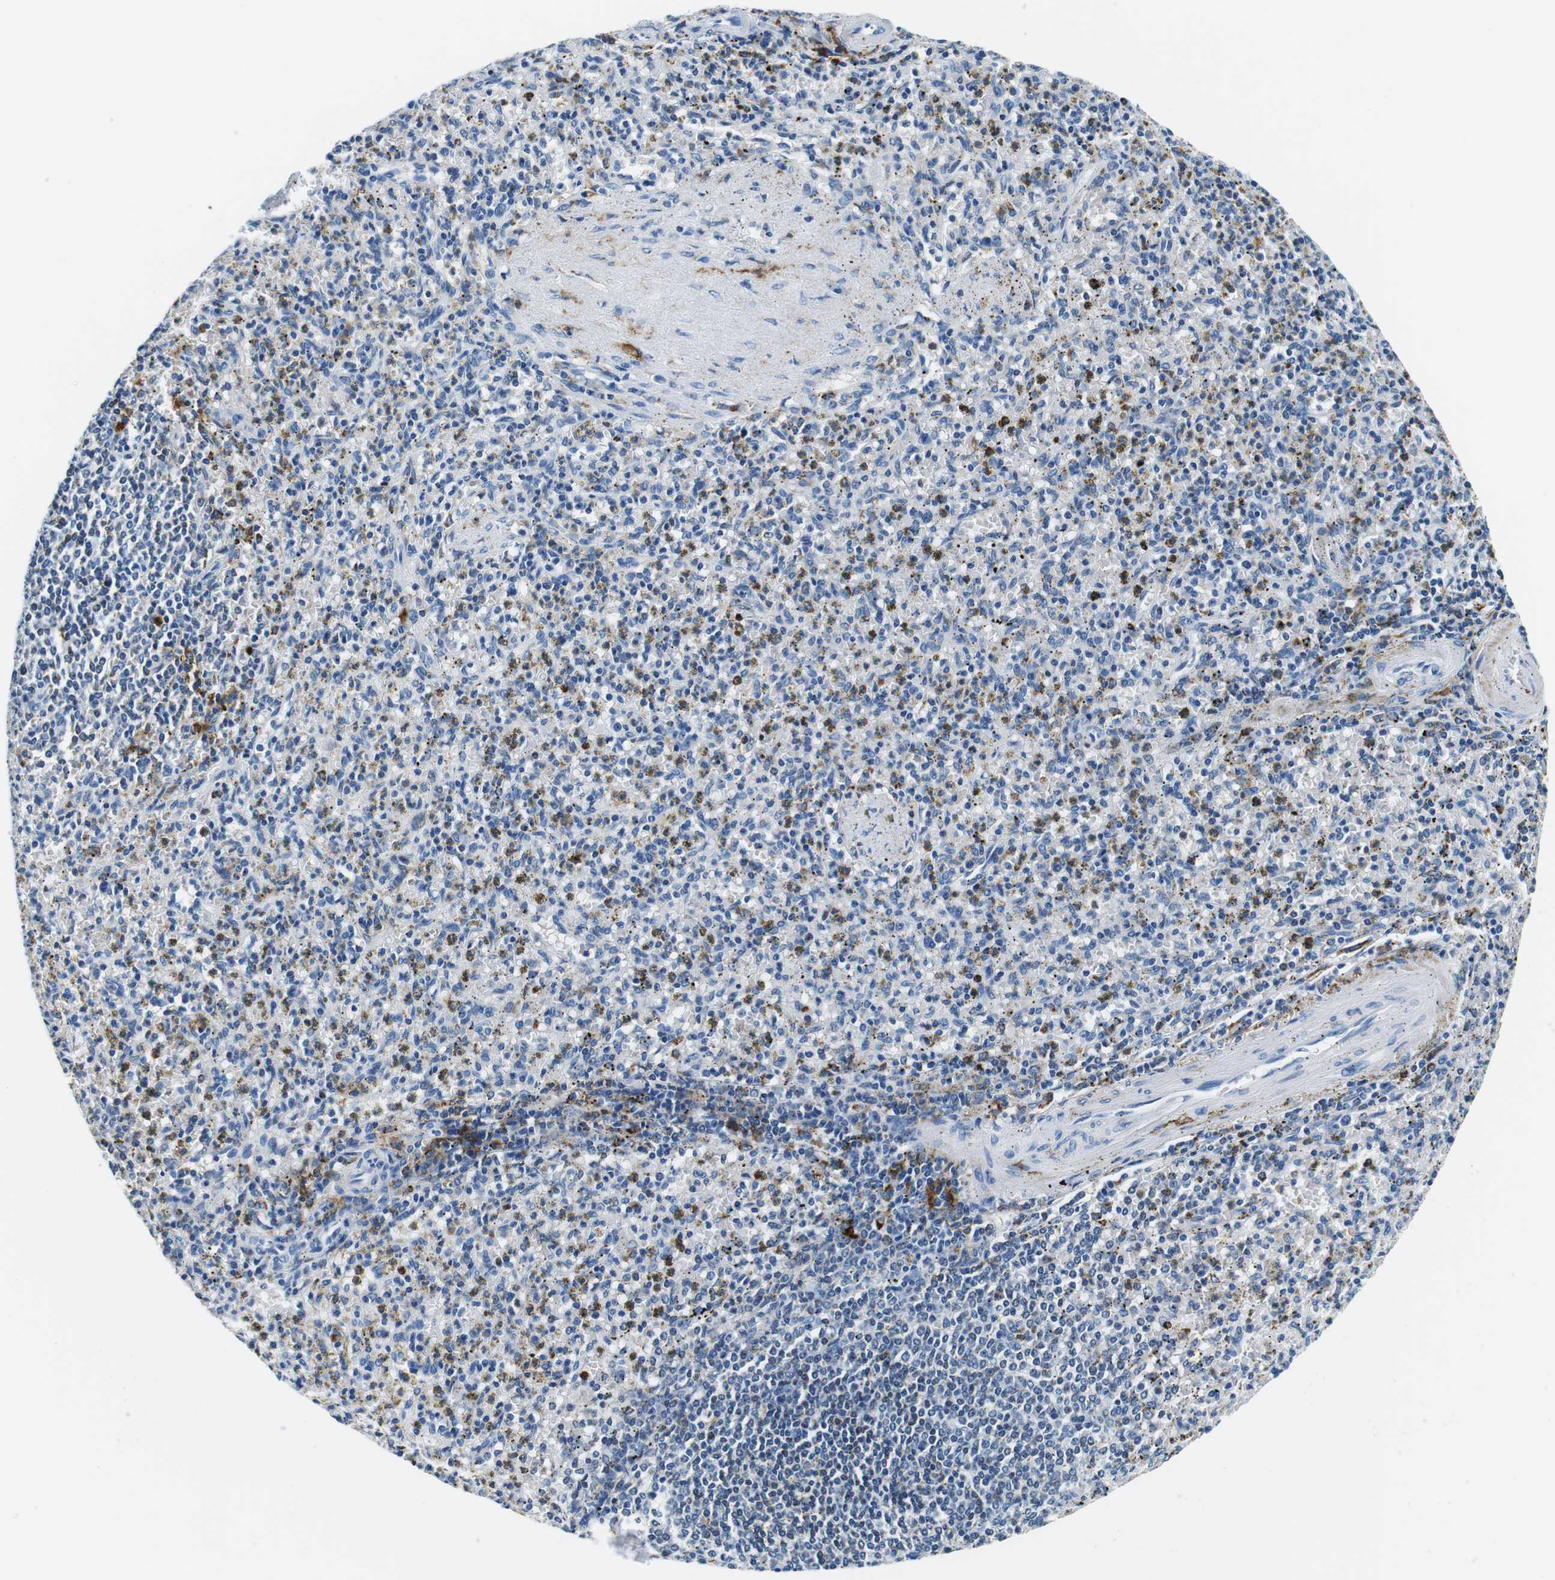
{"staining": {"intensity": "weak", "quantity": "25%-75%", "location": "cytoplasmic/membranous"}, "tissue": "spleen", "cell_type": "Cells in red pulp", "image_type": "normal", "snomed": [{"axis": "morphology", "description": "Normal tissue, NOS"}, {"axis": "topography", "description": "Spleen"}], "caption": "High-magnification brightfield microscopy of normal spleen stained with DAB (brown) and counterstained with hematoxylin (blue). cells in red pulp exhibit weak cytoplasmic/membranous staining is seen in approximately25%-75% of cells. (Brightfield microscopy of DAB IHC at high magnification).", "gene": "HLA", "patient": {"sex": "male", "age": 72}}